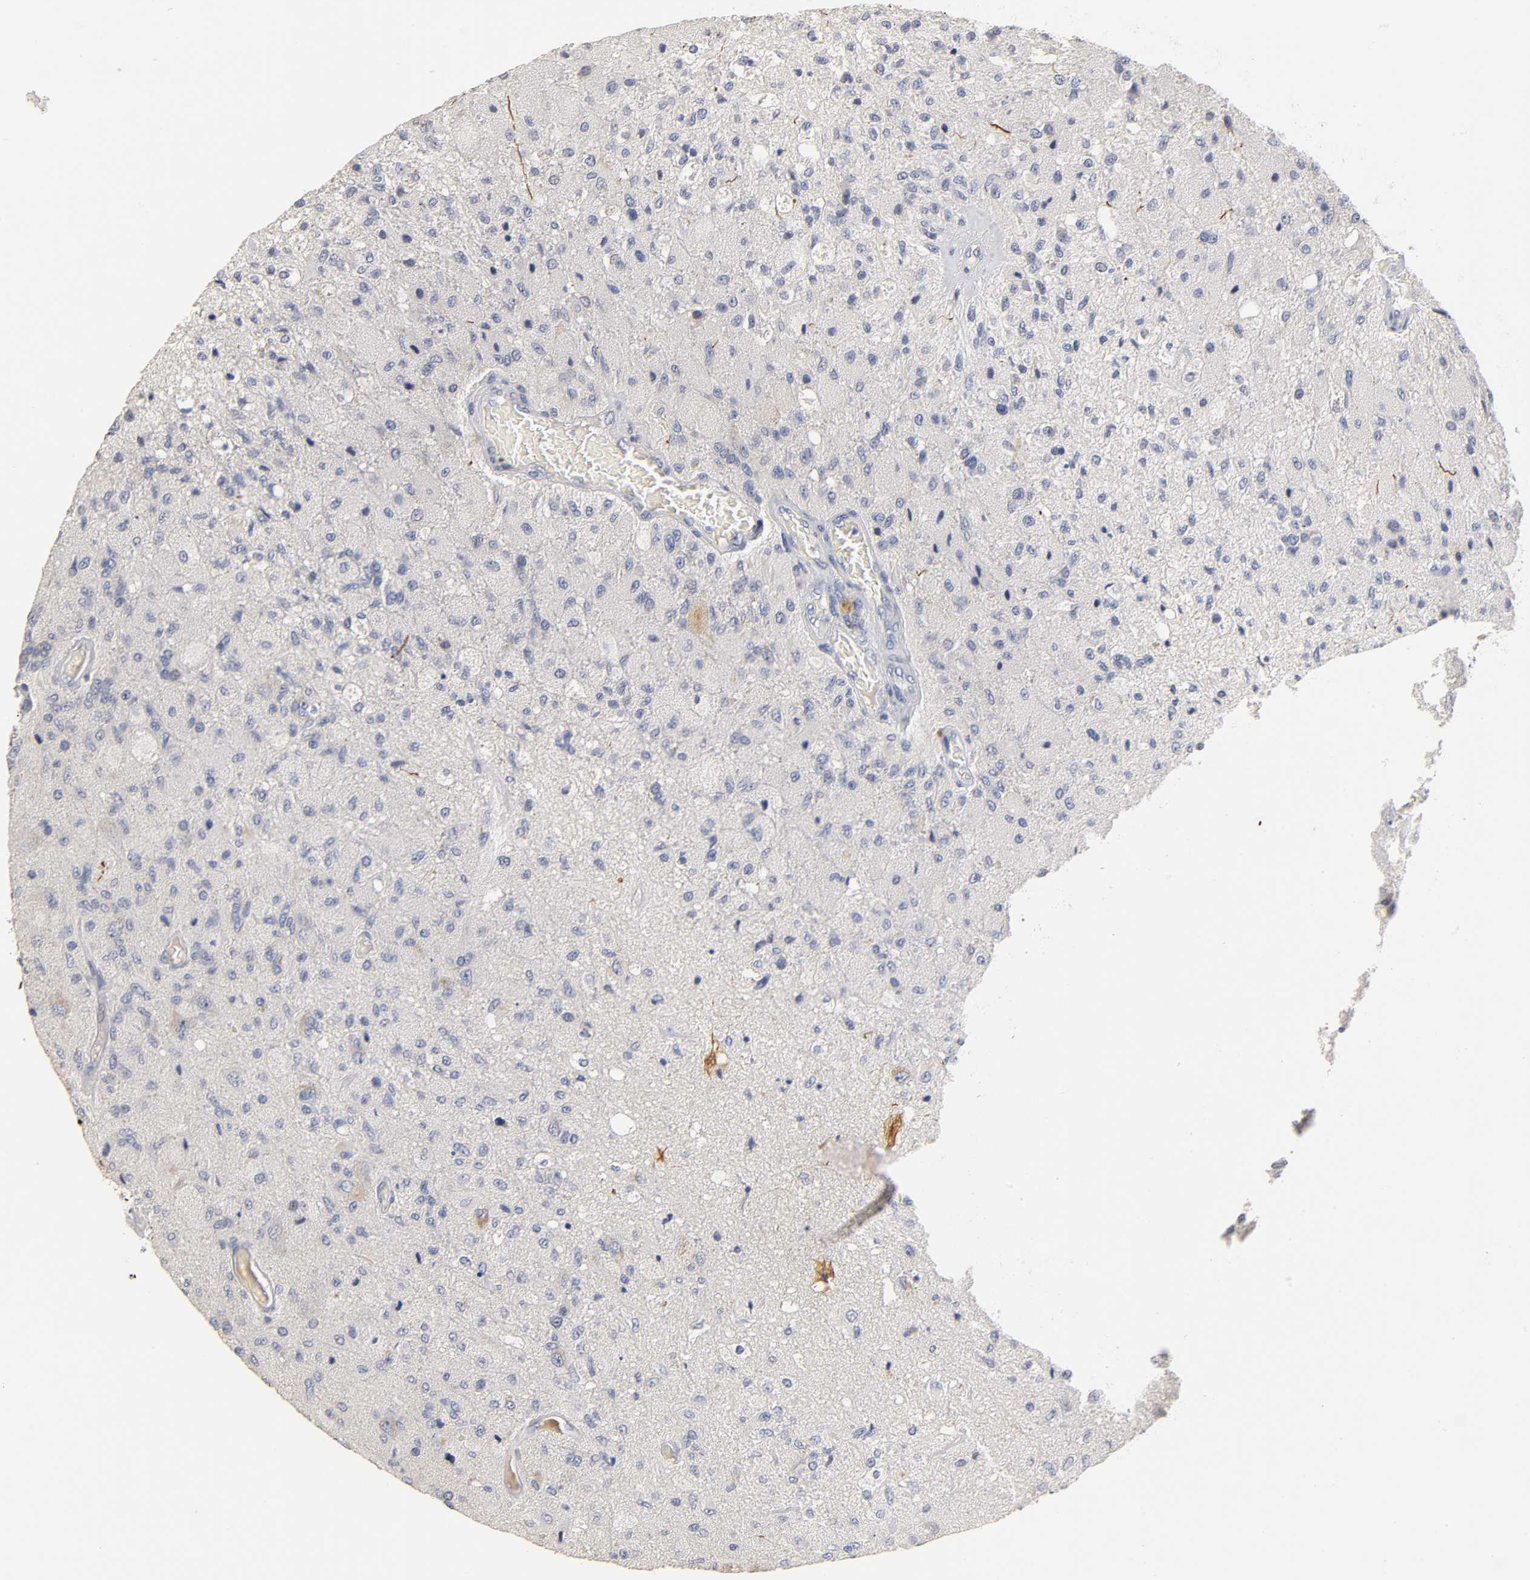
{"staining": {"intensity": "weak", "quantity": "<25%", "location": "cytoplasmic/membranous"}, "tissue": "glioma", "cell_type": "Tumor cells", "image_type": "cancer", "snomed": [{"axis": "morphology", "description": "Normal tissue, NOS"}, {"axis": "morphology", "description": "Glioma, malignant, High grade"}, {"axis": "topography", "description": "Cerebral cortex"}], "caption": "Glioma stained for a protein using immunohistochemistry demonstrates no staining tumor cells.", "gene": "OVOL1", "patient": {"sex": "male", "age": 77}}